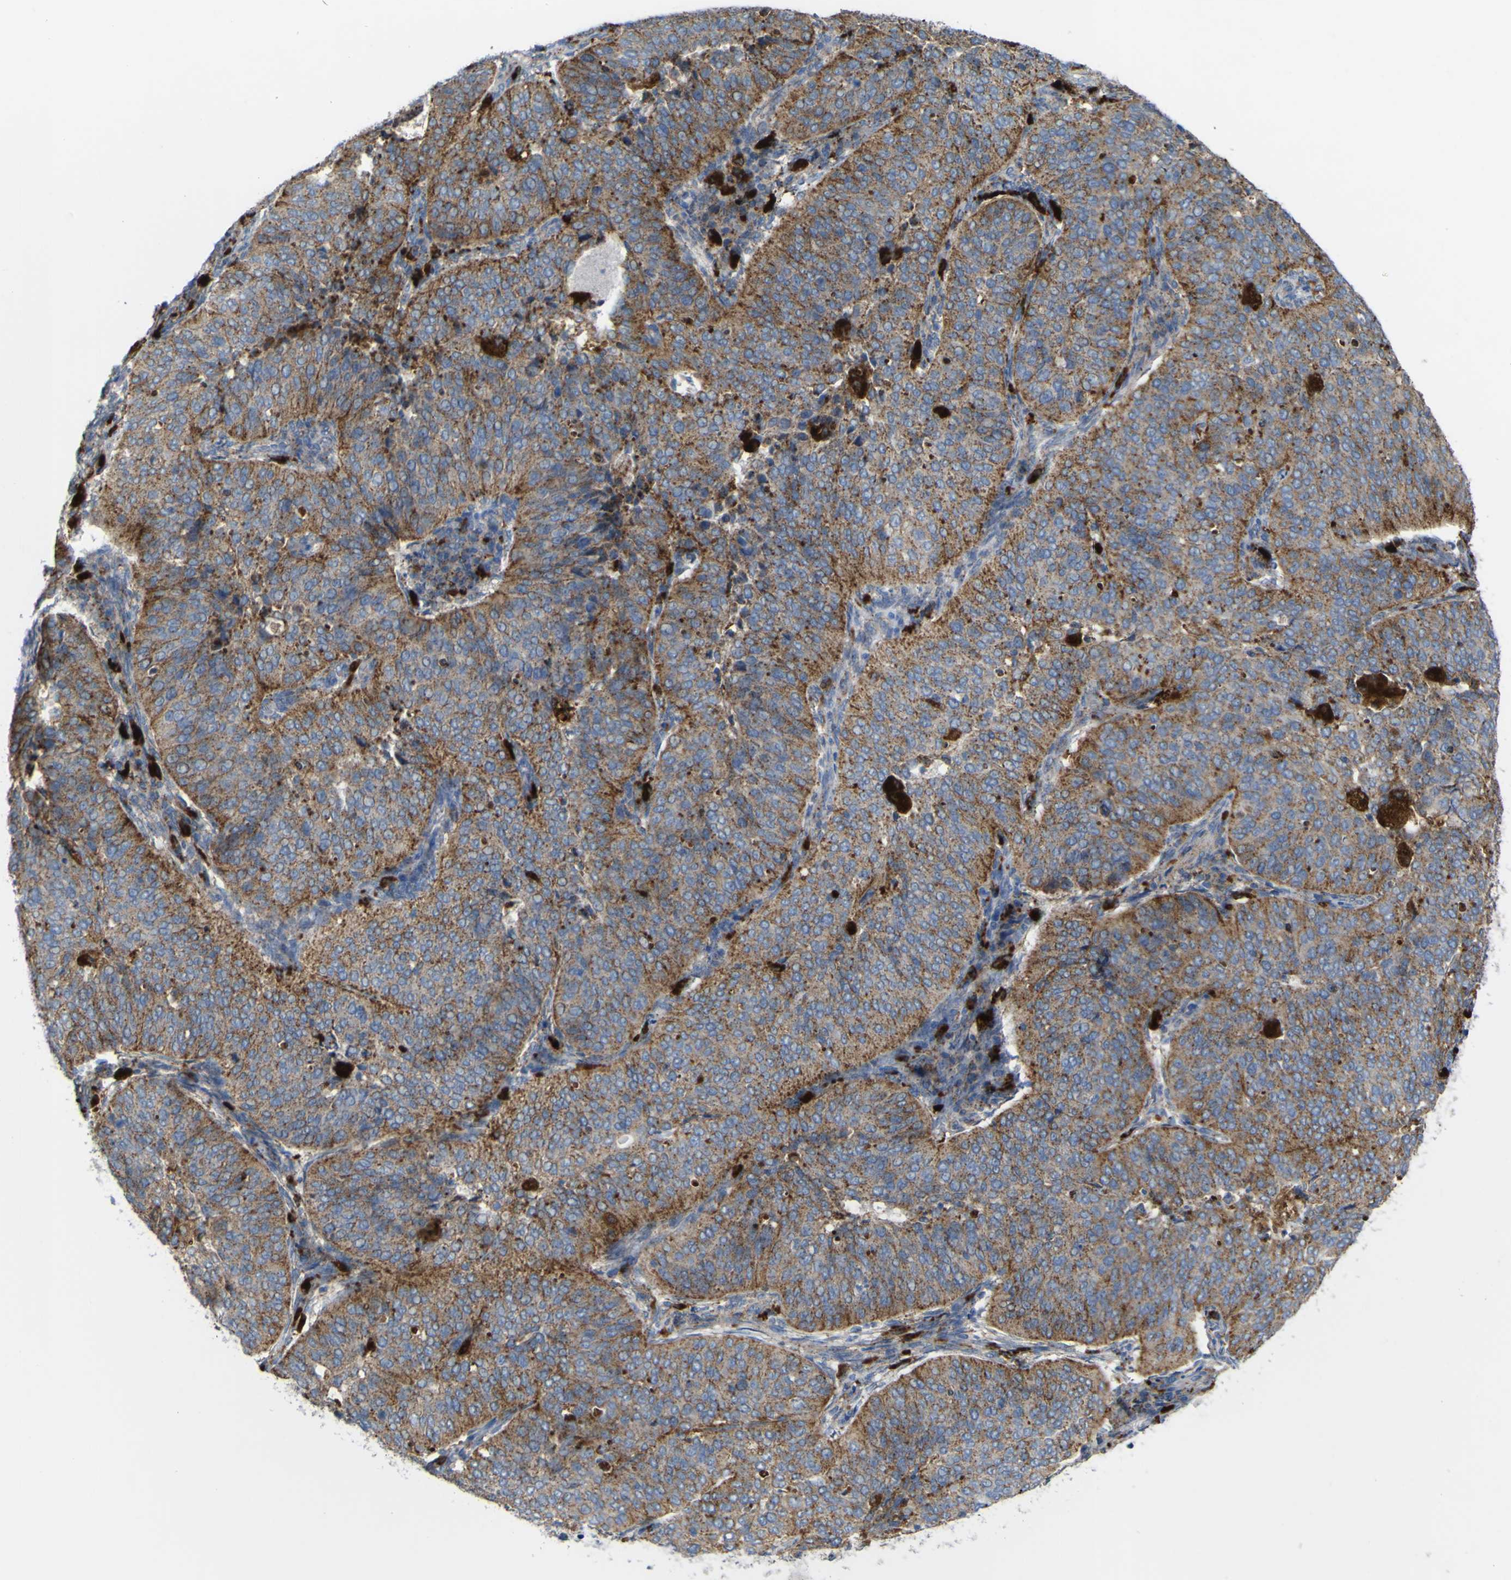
{"staining": {"intensity": "moderate", "quantity": ">75%", "location": "cytoplasmic/membranous"}, "tissue": "cervical cancer", "cell_type": "Tumor cells", "image_type": "cancer", "snomed": [{"axis": "morphology", "description": "Normal tissue, NOS"}, {"axis": "morphology", "description": "Squamous cell carcinoma, NOS"}, {"axis": "topography", "description": "Cervix"}], "caption": "Cervical cancer (squamous cell carcinoma) stained for a protein shows moderate cytoplasmic/membranous positivity in tumor cells.", "gene": "PLD3", "patient": {"sex": "female", "age": 39}}